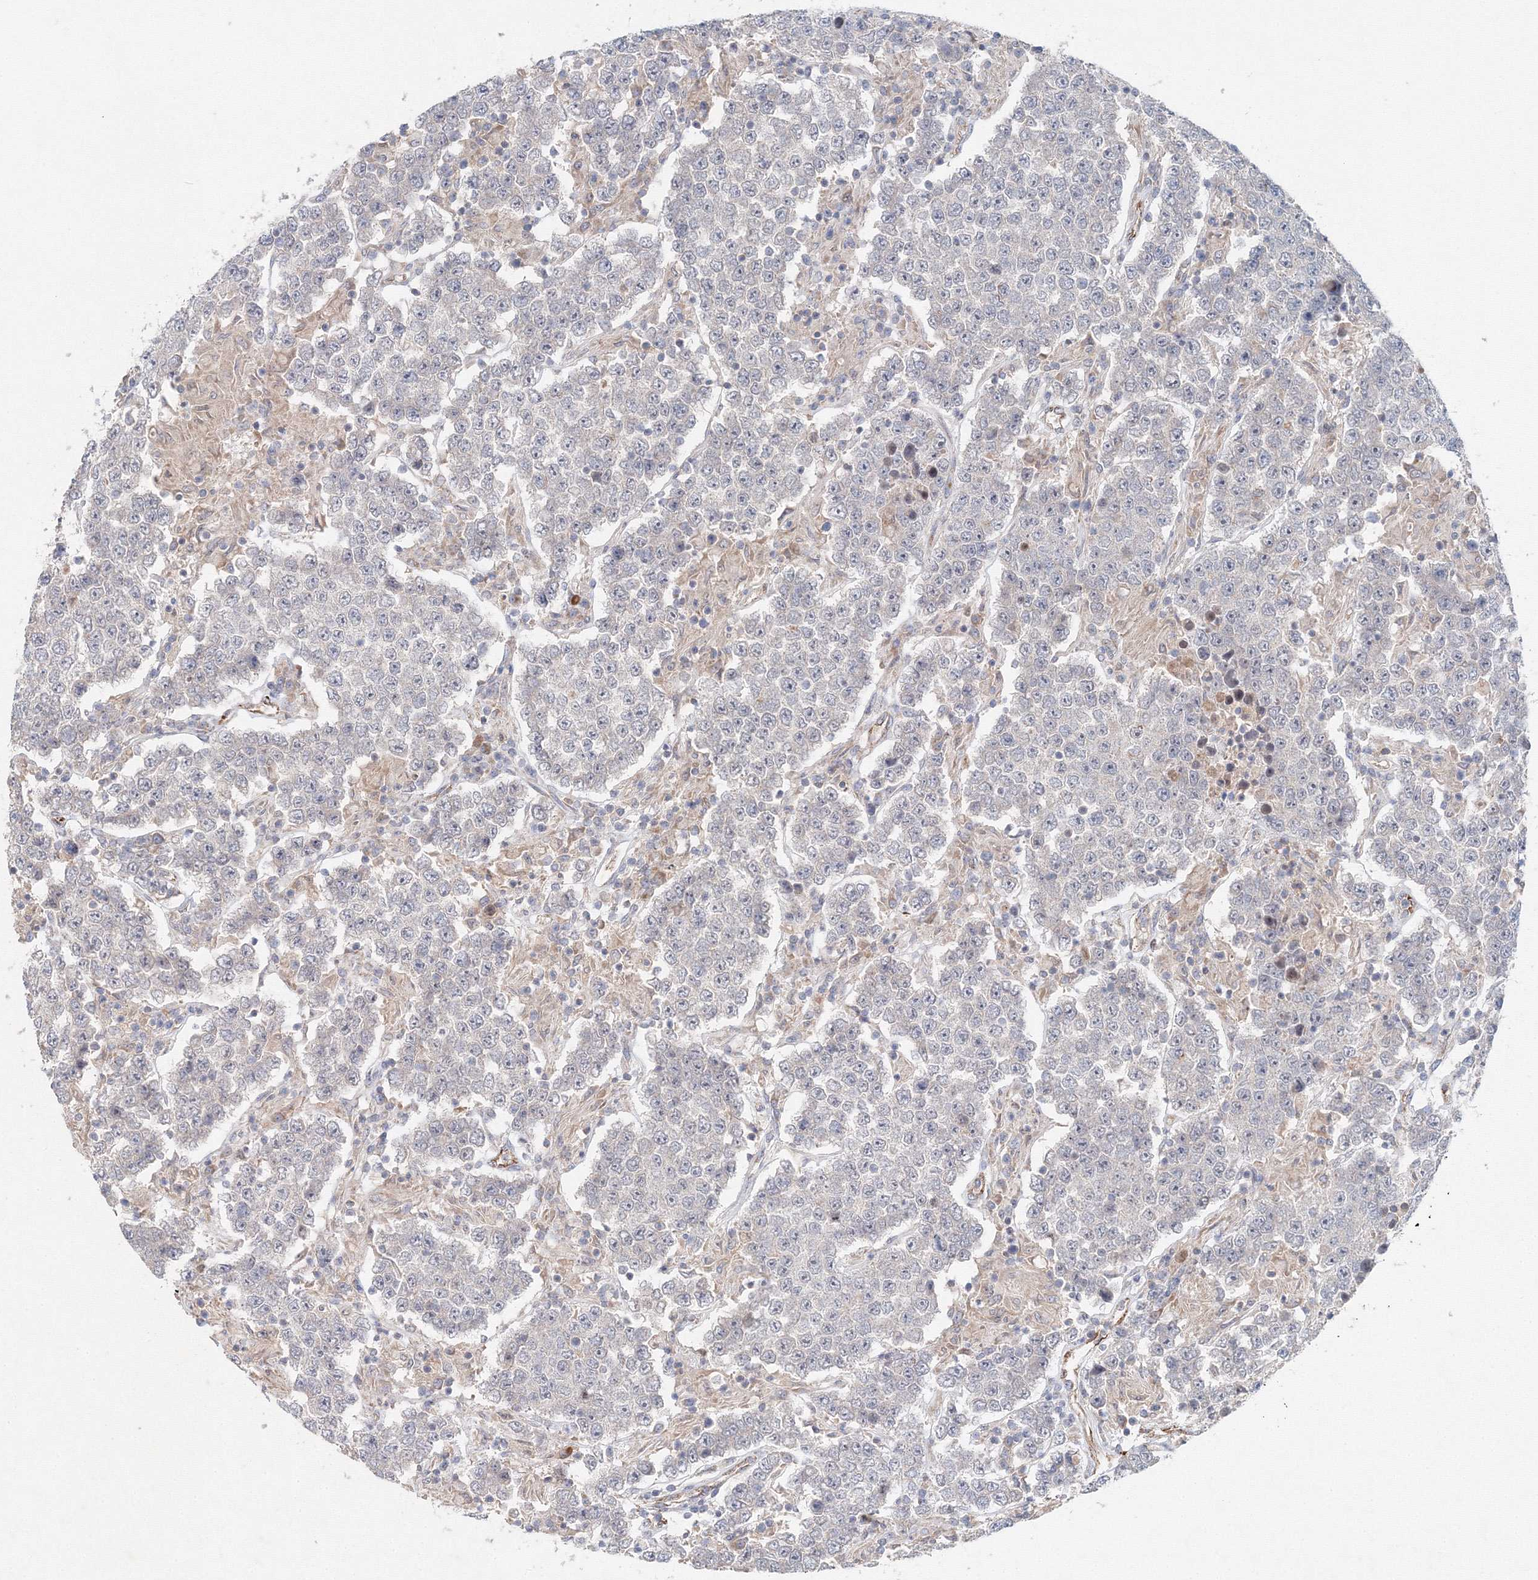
{"staining": {"intensity": "negative", "quantity": "none", "location": "none"}, "tissue": "testis cancer", "cell_type": "Tumor cells", "image_type": "cancer", "snomed": [{"axis": "morphology", "description": "Normal tissue, NOS"}, {"axis": "morphology", "description": "Urothelial carcinoma, High grade"}, {"axis": "morphology", "description": "Seminoma, NOS"}, {"axis": "morphology", "description": "Carcinoma, Embryonal, NOS"}, {"axis": "topography", "description": "Urinary bladder"}, {"axis": "topography", "description": "Testis"}], "caption": "An immunohistochemistry histopathology image of high-grade urothelial carcinoma (testis) is shown. There is no staining in tumor cells of high-grade urothelial carcinoma (testis).", "gene": "WDR49", "patient": {"sex": "male", "age": 41}}